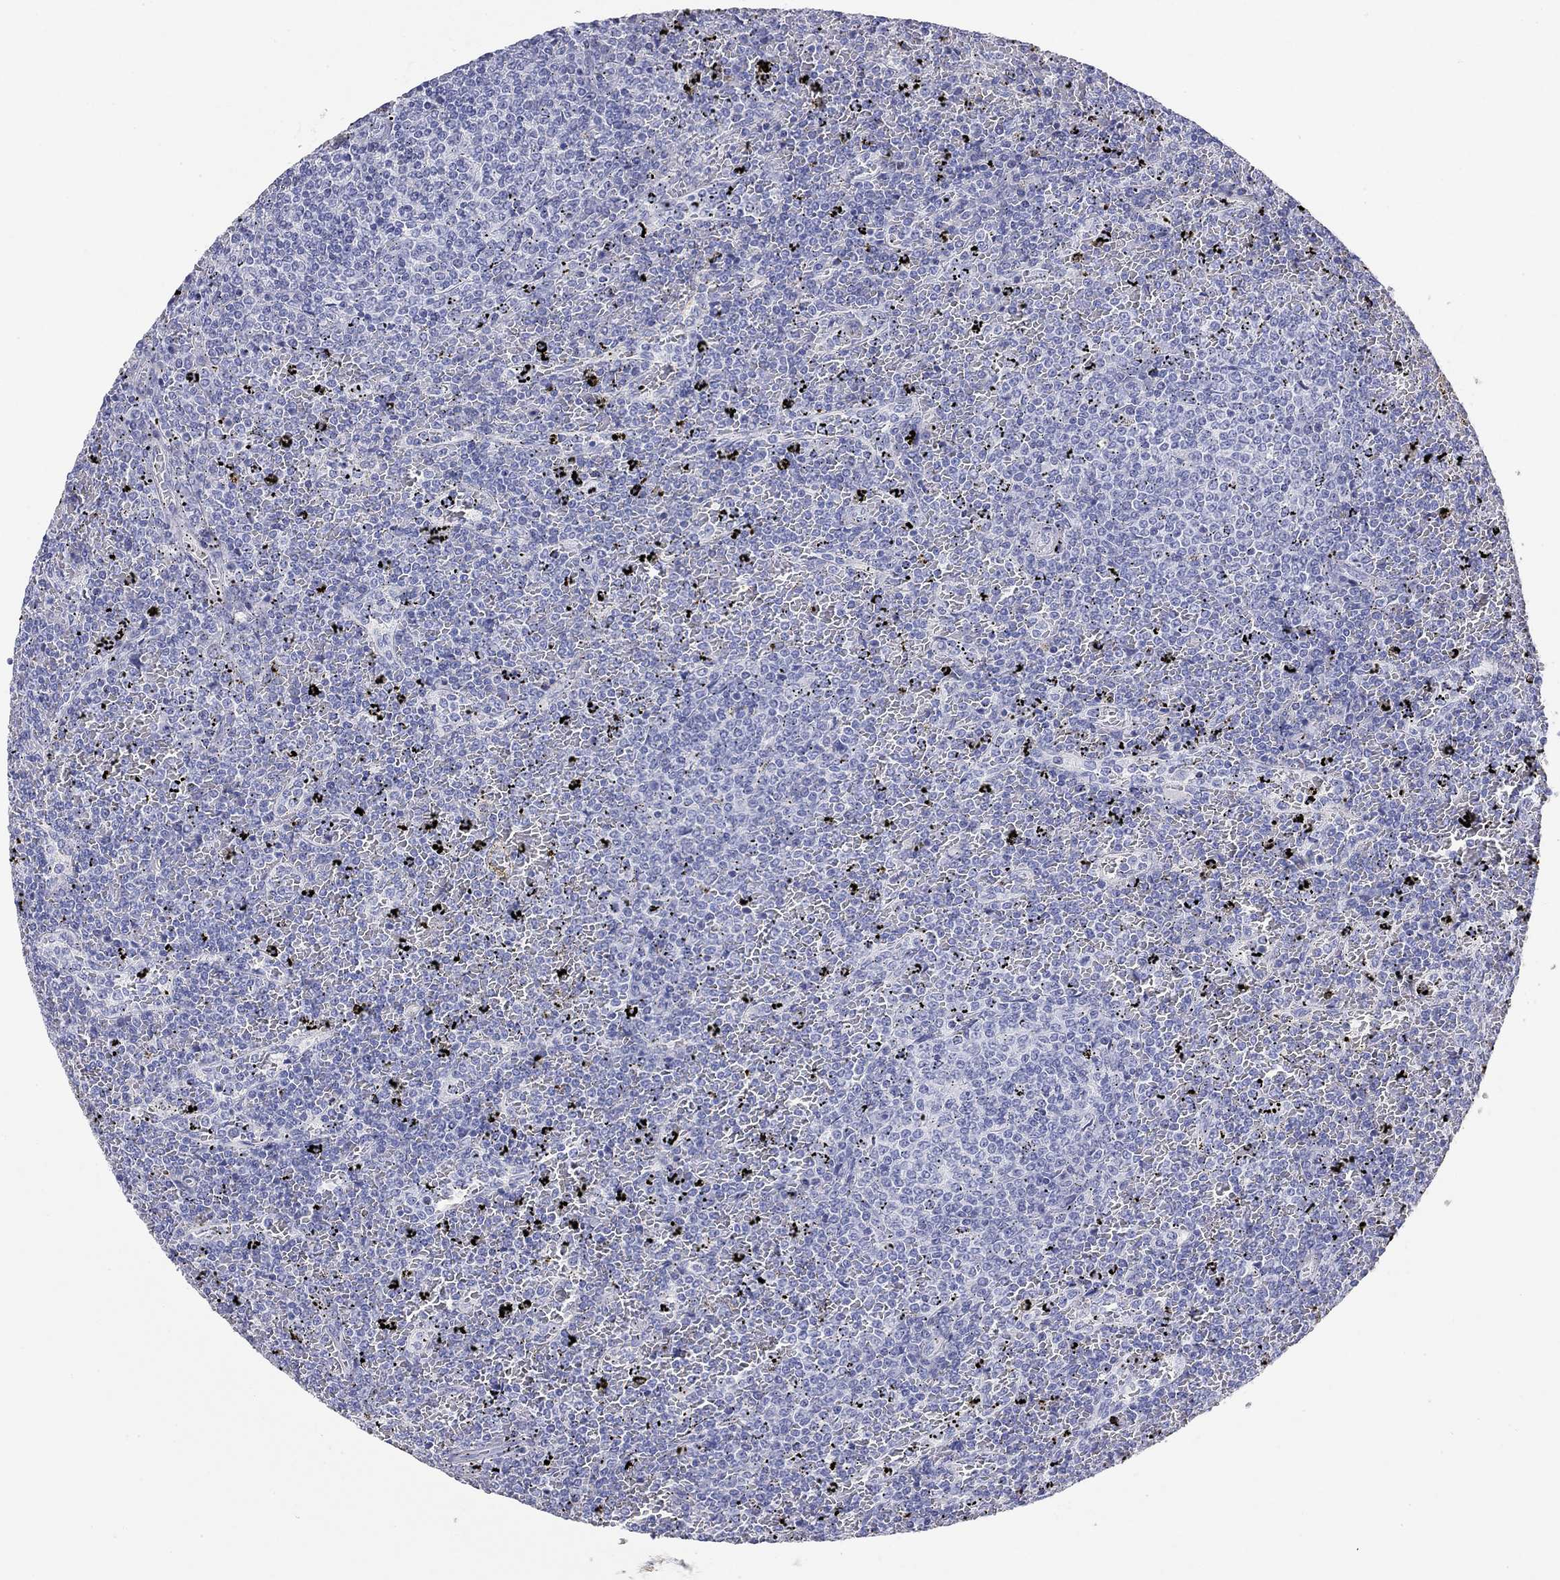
{"staining": {"intensity": "negative", "quantity": "none", "location": "none"}, "tissue": "lymphoma", "cell_type": "Tumor cells", "image_type": "cancer", "snomed": [{"axis": "morphology", "description": "Malignant lymphoma, non-Hodgkin's type, Low grade"}, {"axis": "topography", "description": "Spleen"}], "caption": "There is no significant positivity in tumor cells of low-grade malignant lymphoma, non-Hodgkin's type. (DAB (3,3'-diaminobenzidine) IHC, high magnification).", "gene": "PHOX2B", "patient": {"sex": "female", "age": 77}}